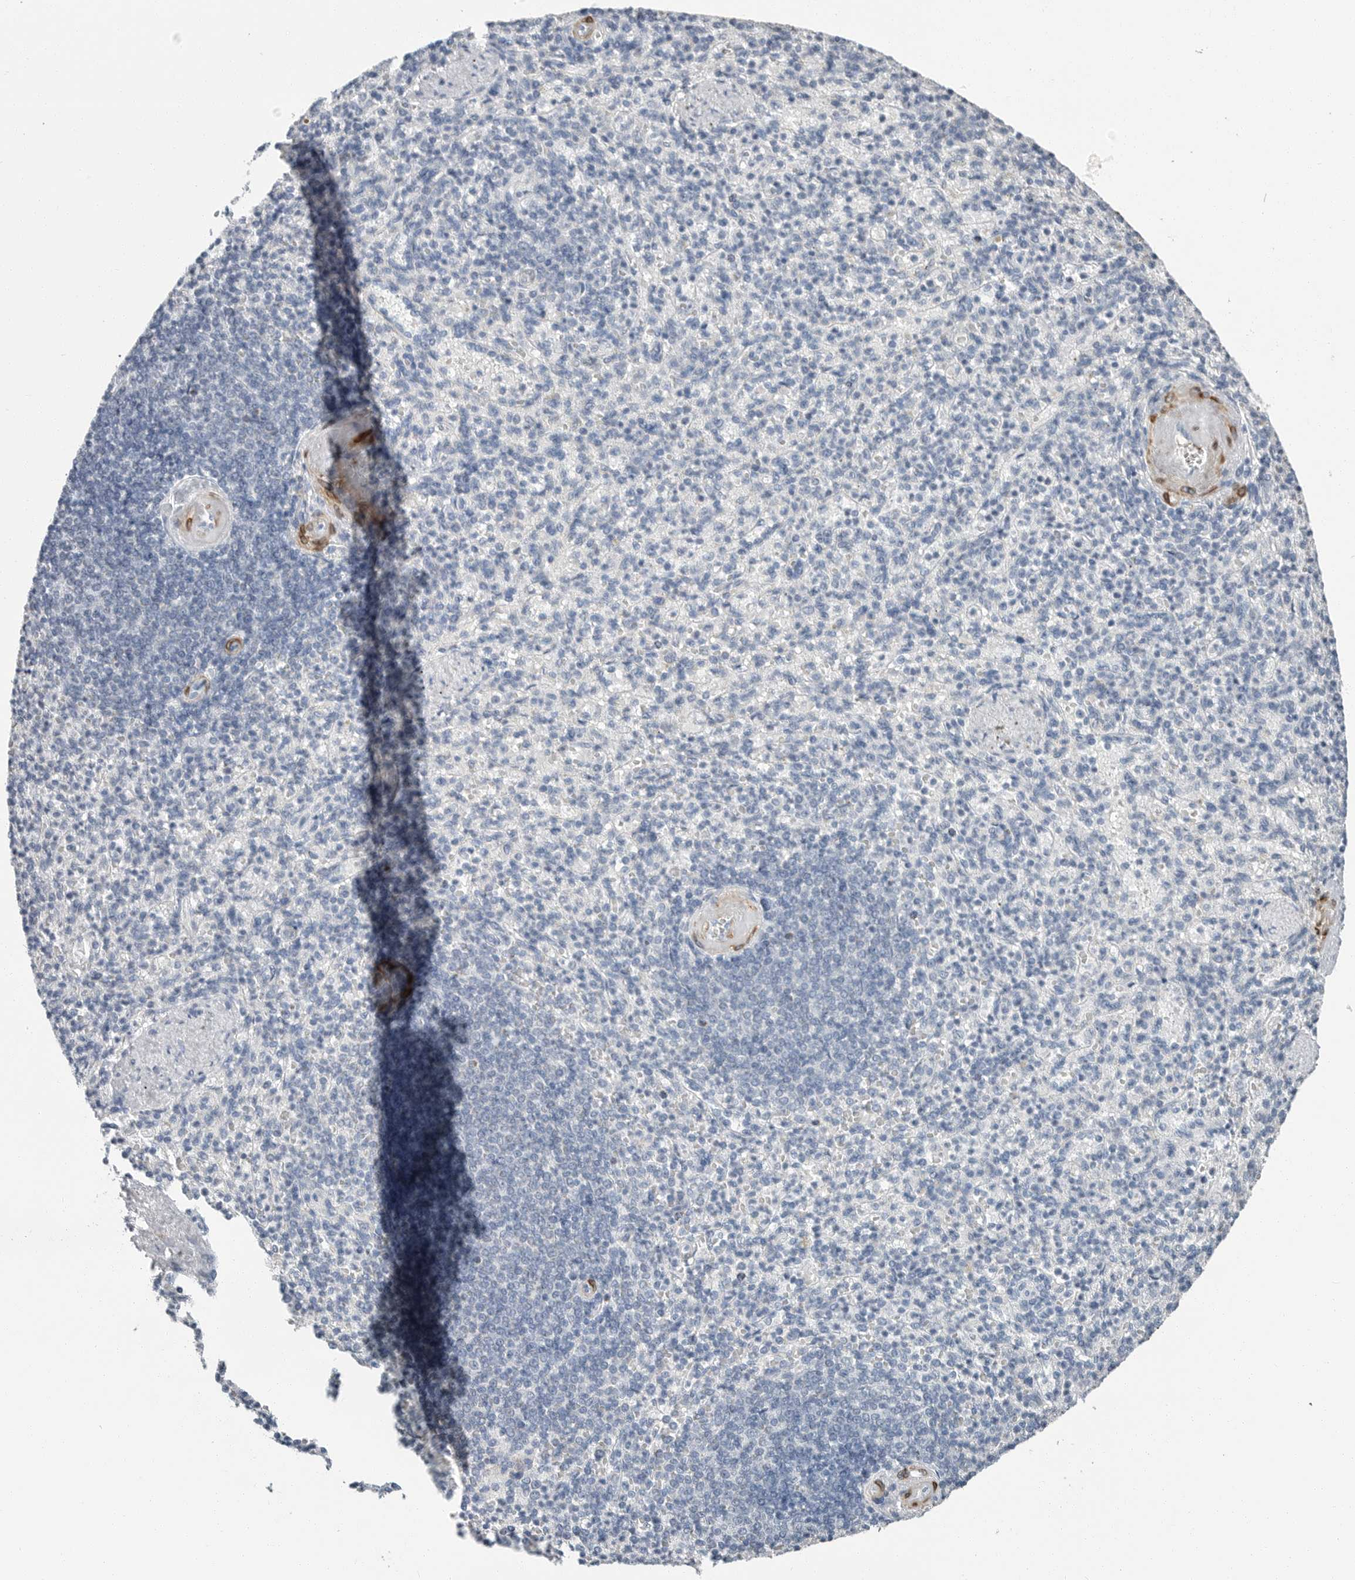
{"staining": {"intensity": "negative", "quantity": "none", "location": "none"}, "tissue": "spleen", "cell_type": "Cells in red pulp", "image_type": "normal", "snomed": [{"axis": "morphology", "description": "Normal tissue, NOS"}, {"axis": "topography", "description": "Spleen"}], "caption": "This is an immunohistochemistry histopathology image of unremarkable human spleen. There is no expression in cells in red pulp.", "gene": "PLN", "patient": {"sex": "female", "age": 74}}